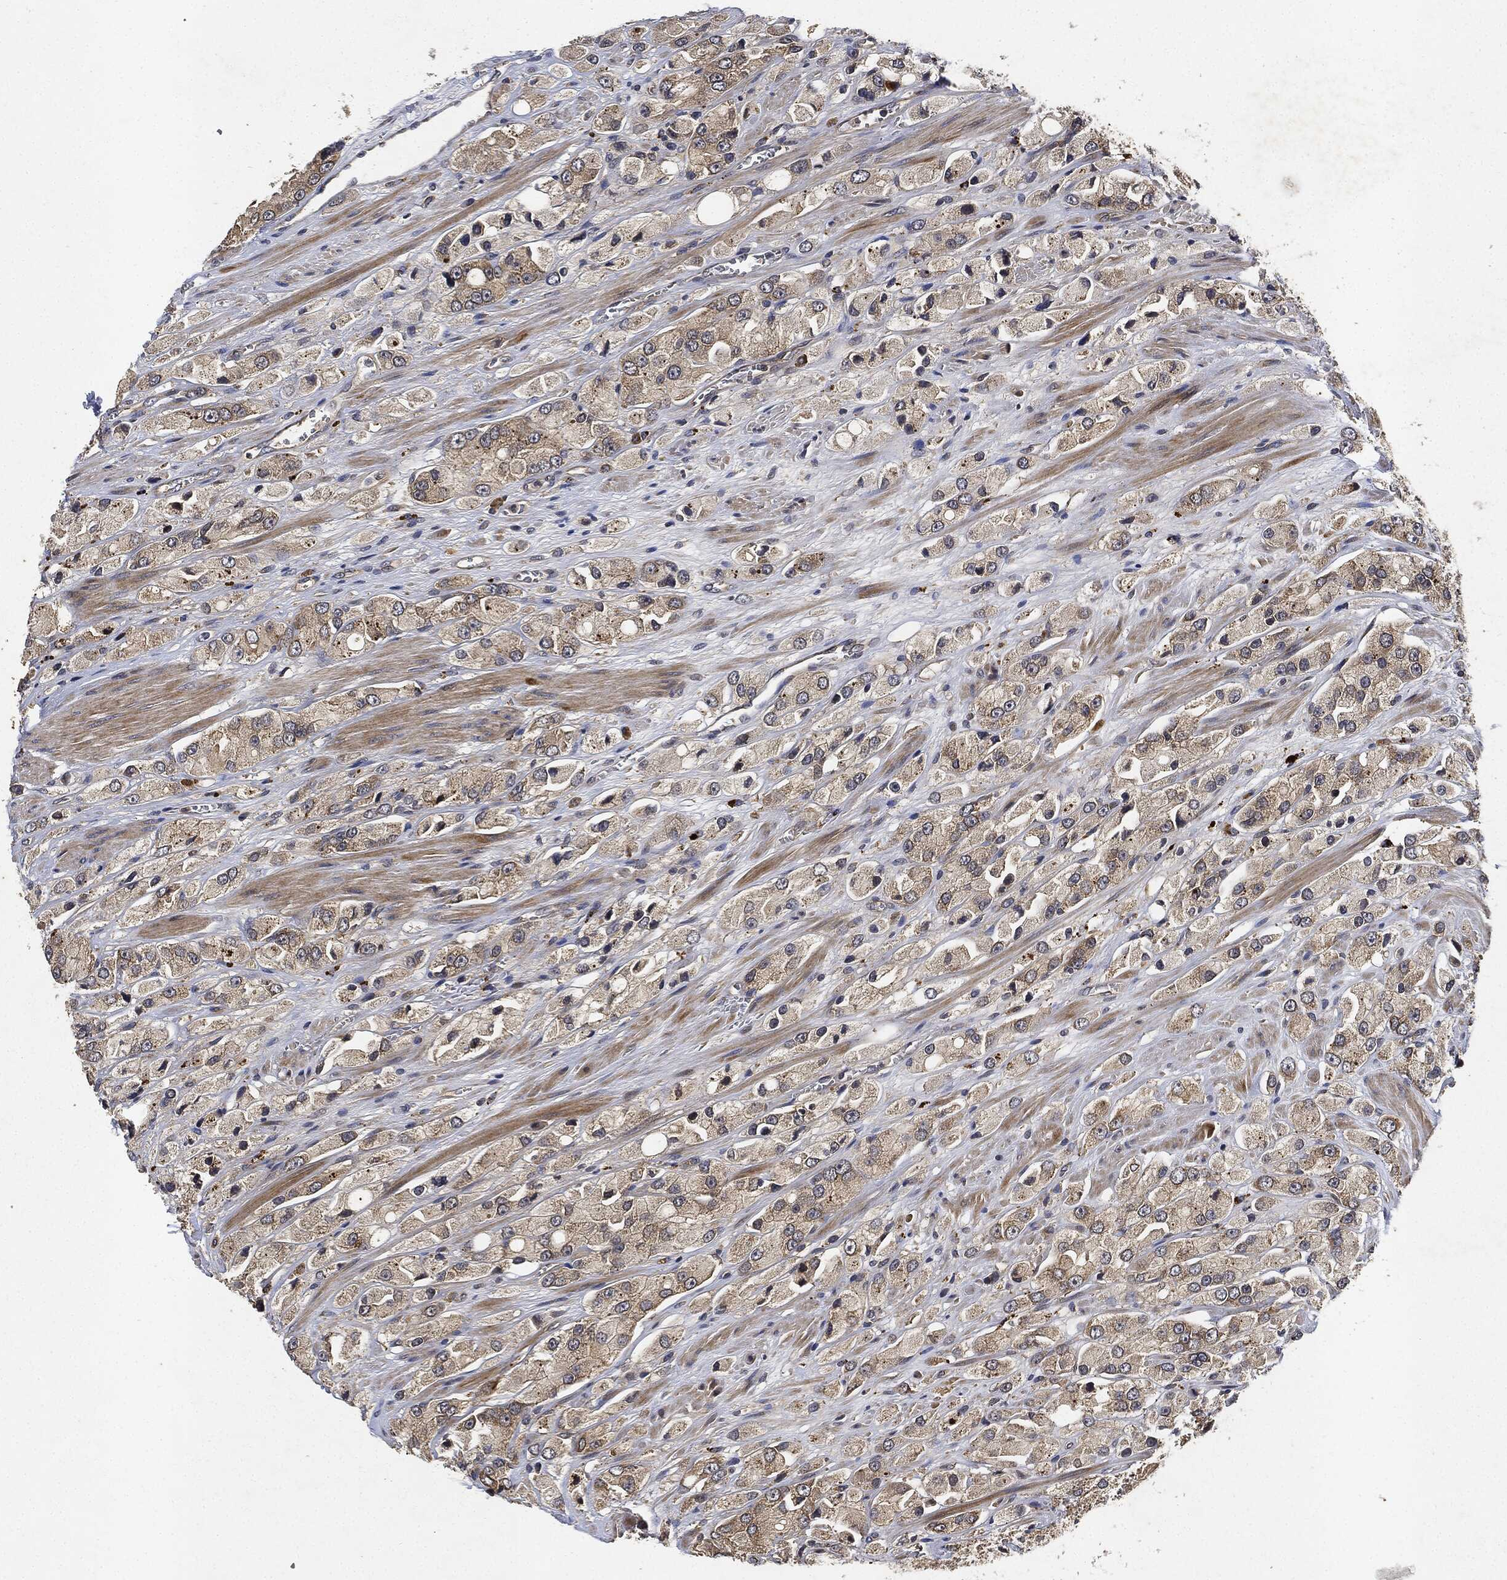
{"staining": {"intensity": "weak", "quantity": "25%-75%", "location": "cytoplasmic/membranous"}, "tissue": "prostate cancer", "cell_type": "Tumor cells", "image_type": "cancer", "snomed": [{"axis": "morphology", "description": "Adenocarcinoma, NOS"}, {"axis": "topography", "description": "Prostate and seminal vesicle, NOS"}, {"axis": "topography", "description": "Prostate"}], "caption": "Protein staining exhibits weak cytoplasmic/membranous expression in about 25%-75% of tumor cells in prostate adenocarcinoma. Using DAB (3,3'-diaminobenzidine) (brown) and hematoxylin (blue) stains, captured at high magnification using brightfield microscopy.", "gene": "MLST8", "patient": {"sex": "male", "age": 64}}